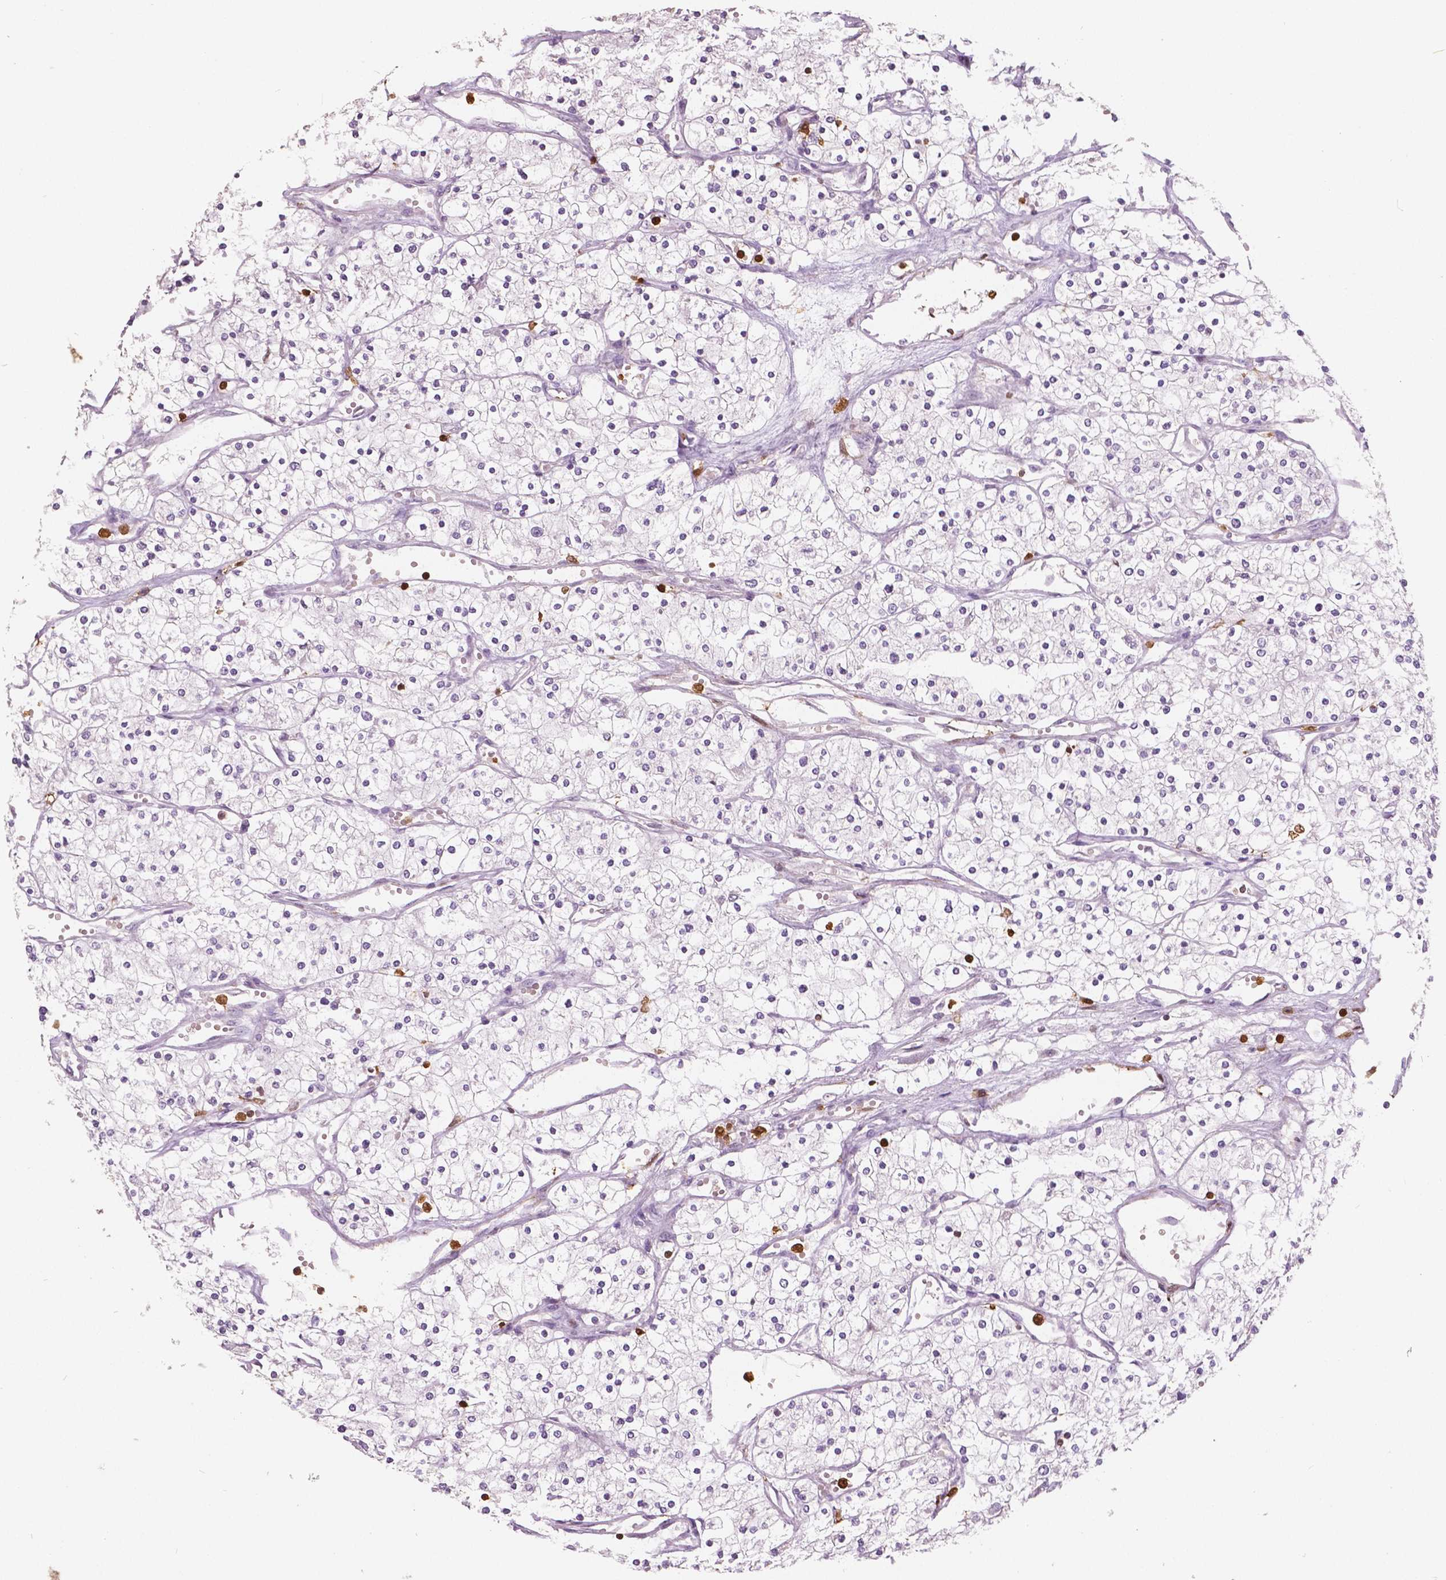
{"staining": {"intensity": "negative", "quantity": "none", "location": "none"}, "tissue": "renal cancer", "cell_type": "Tumor cells", "image_type": "cancer", "snomed": [{"axis": "morphology", "description": "Adenocarcinoma, NOS"}, {"axis": "topography", "description": "Kidney"}], "caption": "Tumor cells are negative for brown protein staining in renal cancer.", "gene": "S100A4", "patient": {"sex": "male", "age": 80}}